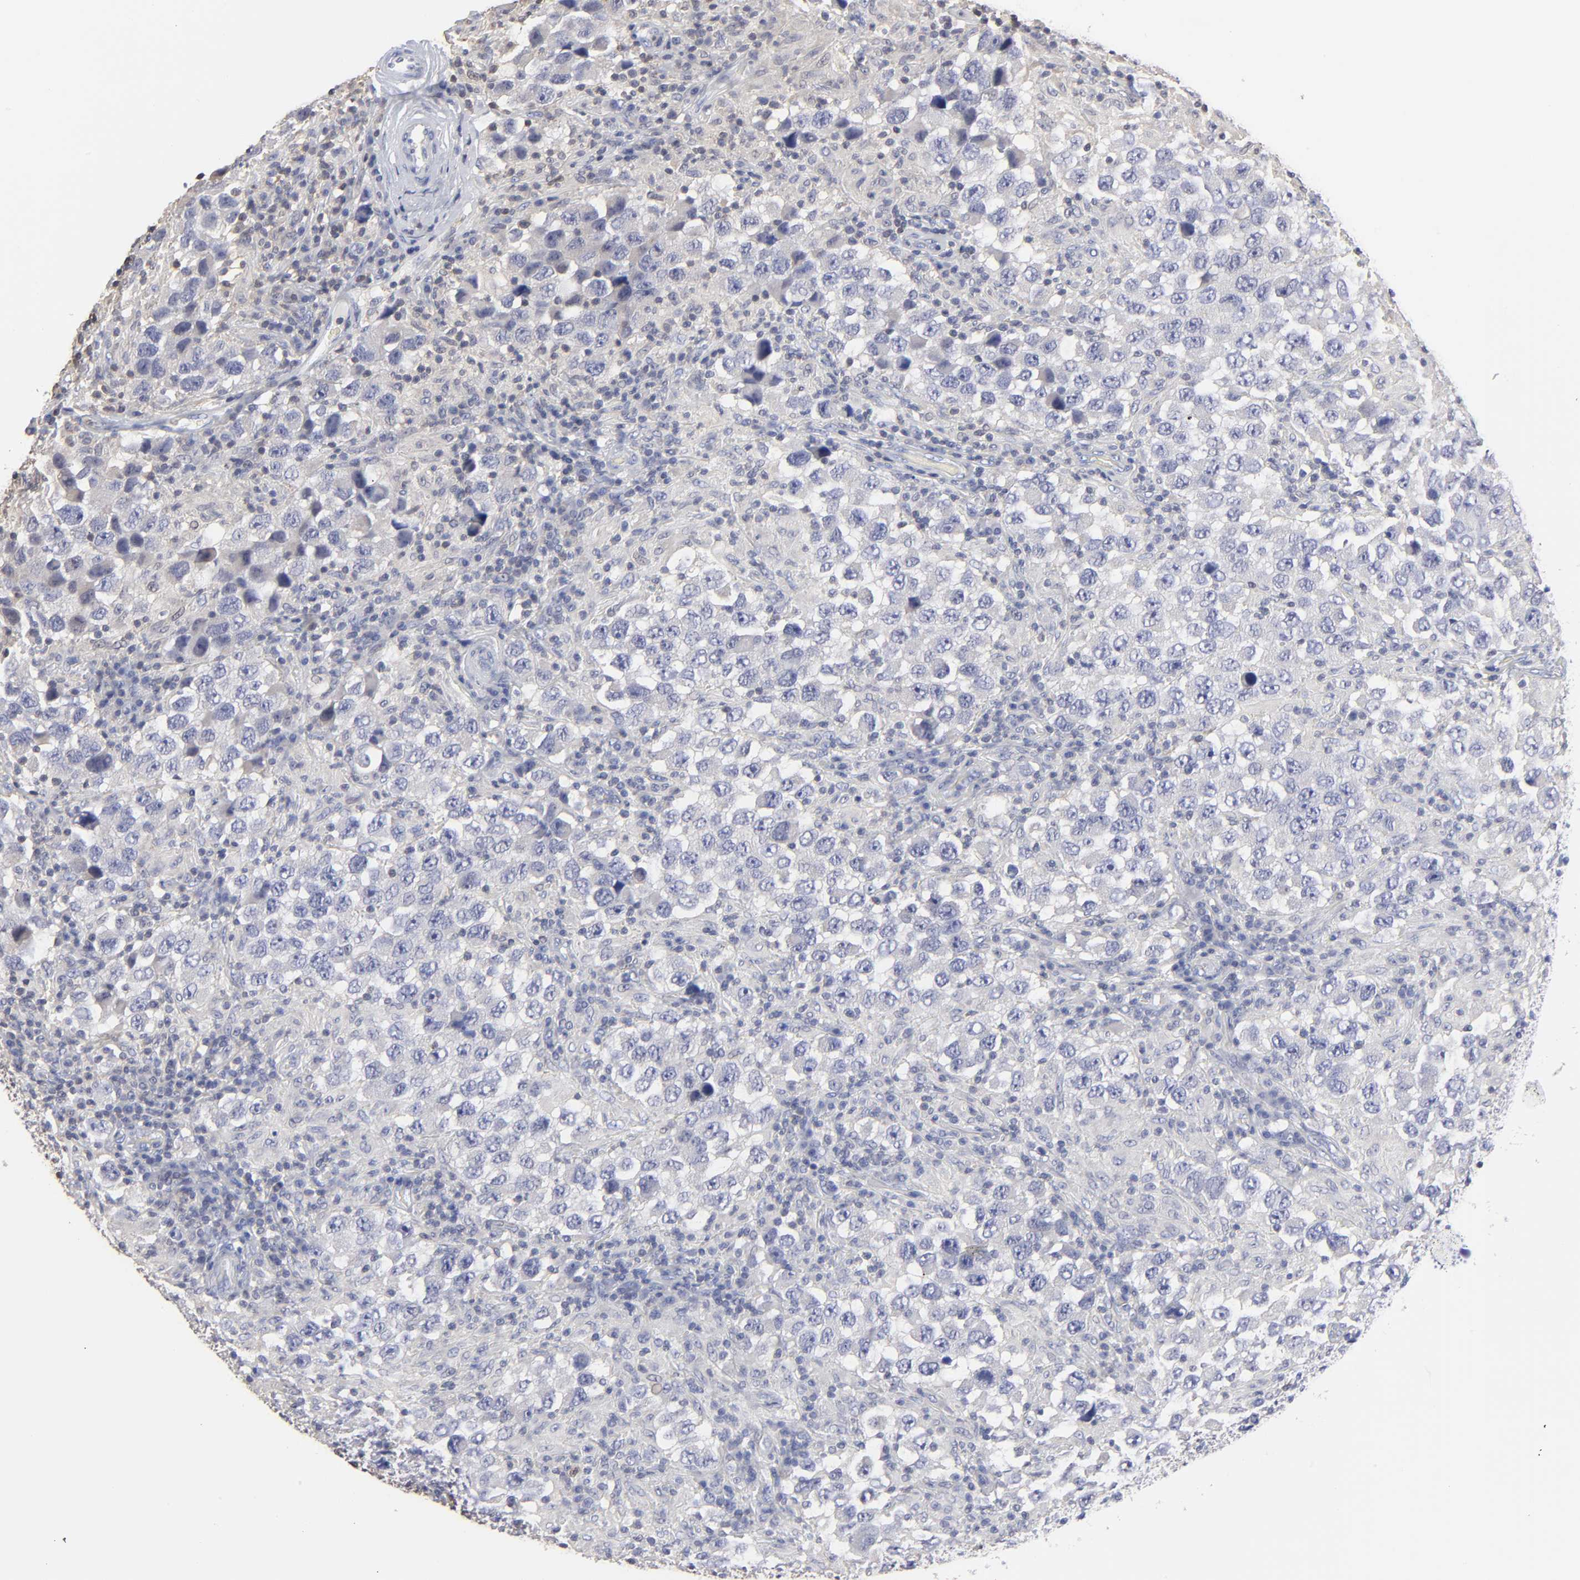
{"staining": {"intensity": "negative", "quantity": "none", "location": "none"}, "tissue": "testis cancer", "cell_type": "Tumor cells", "image_type": "cancer", "snomed": [{"axis": "morphology", "description": "Carcinoma, Embryonal, NOS"}, {"axis": "topography", "description": "Testis"}], "caption": "High power microscopy micrograph of an immunohistochemistry (IHC) photomicrograph of testis embryonal carcinoma, revealing no significant positivity in tumor cells.", "gene": "TBXT", "patient": {"sex": "male", "age": 21}}